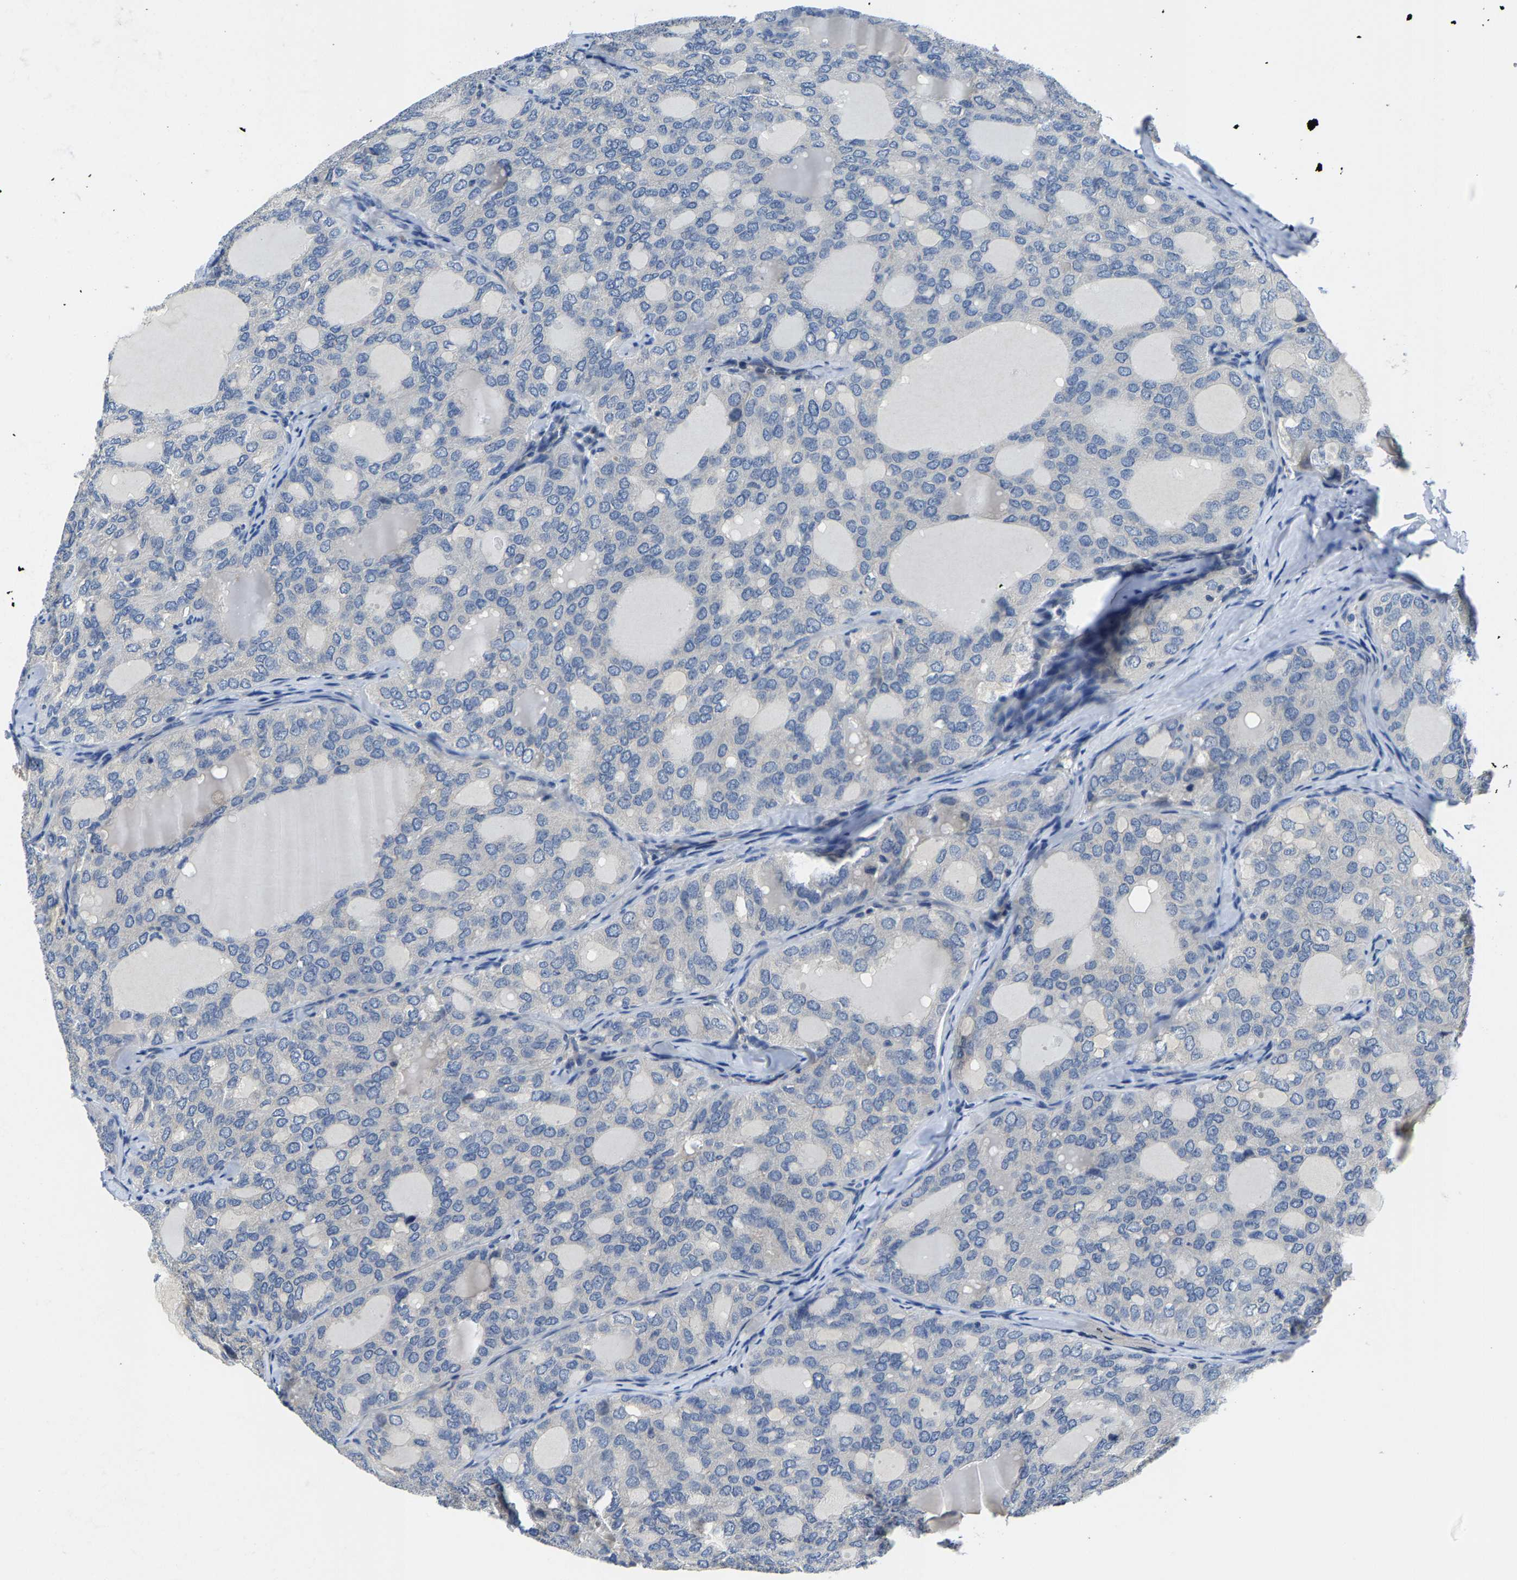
{"staining": {"intensity": "negative", "quantity": "none", "location": "none"}, "tissue": "thyroid cancer", "cell_type": "Tumor cells", "image_type": "cancer", "snomed": [{"axis": "morphology", "description": "Follicular adenoma carcinoma, NOS"}, {"axis": "topography", "description": "Thyroid gland"}], "caption": "IHC micrograph of neoplastic tissue: thyroid follicular adenoma carcinoma stained with DAB displays no significant protein positivity in tumor cells.", "gene": "AGBL3", "patient": {"sex": "male", "age": 75}}